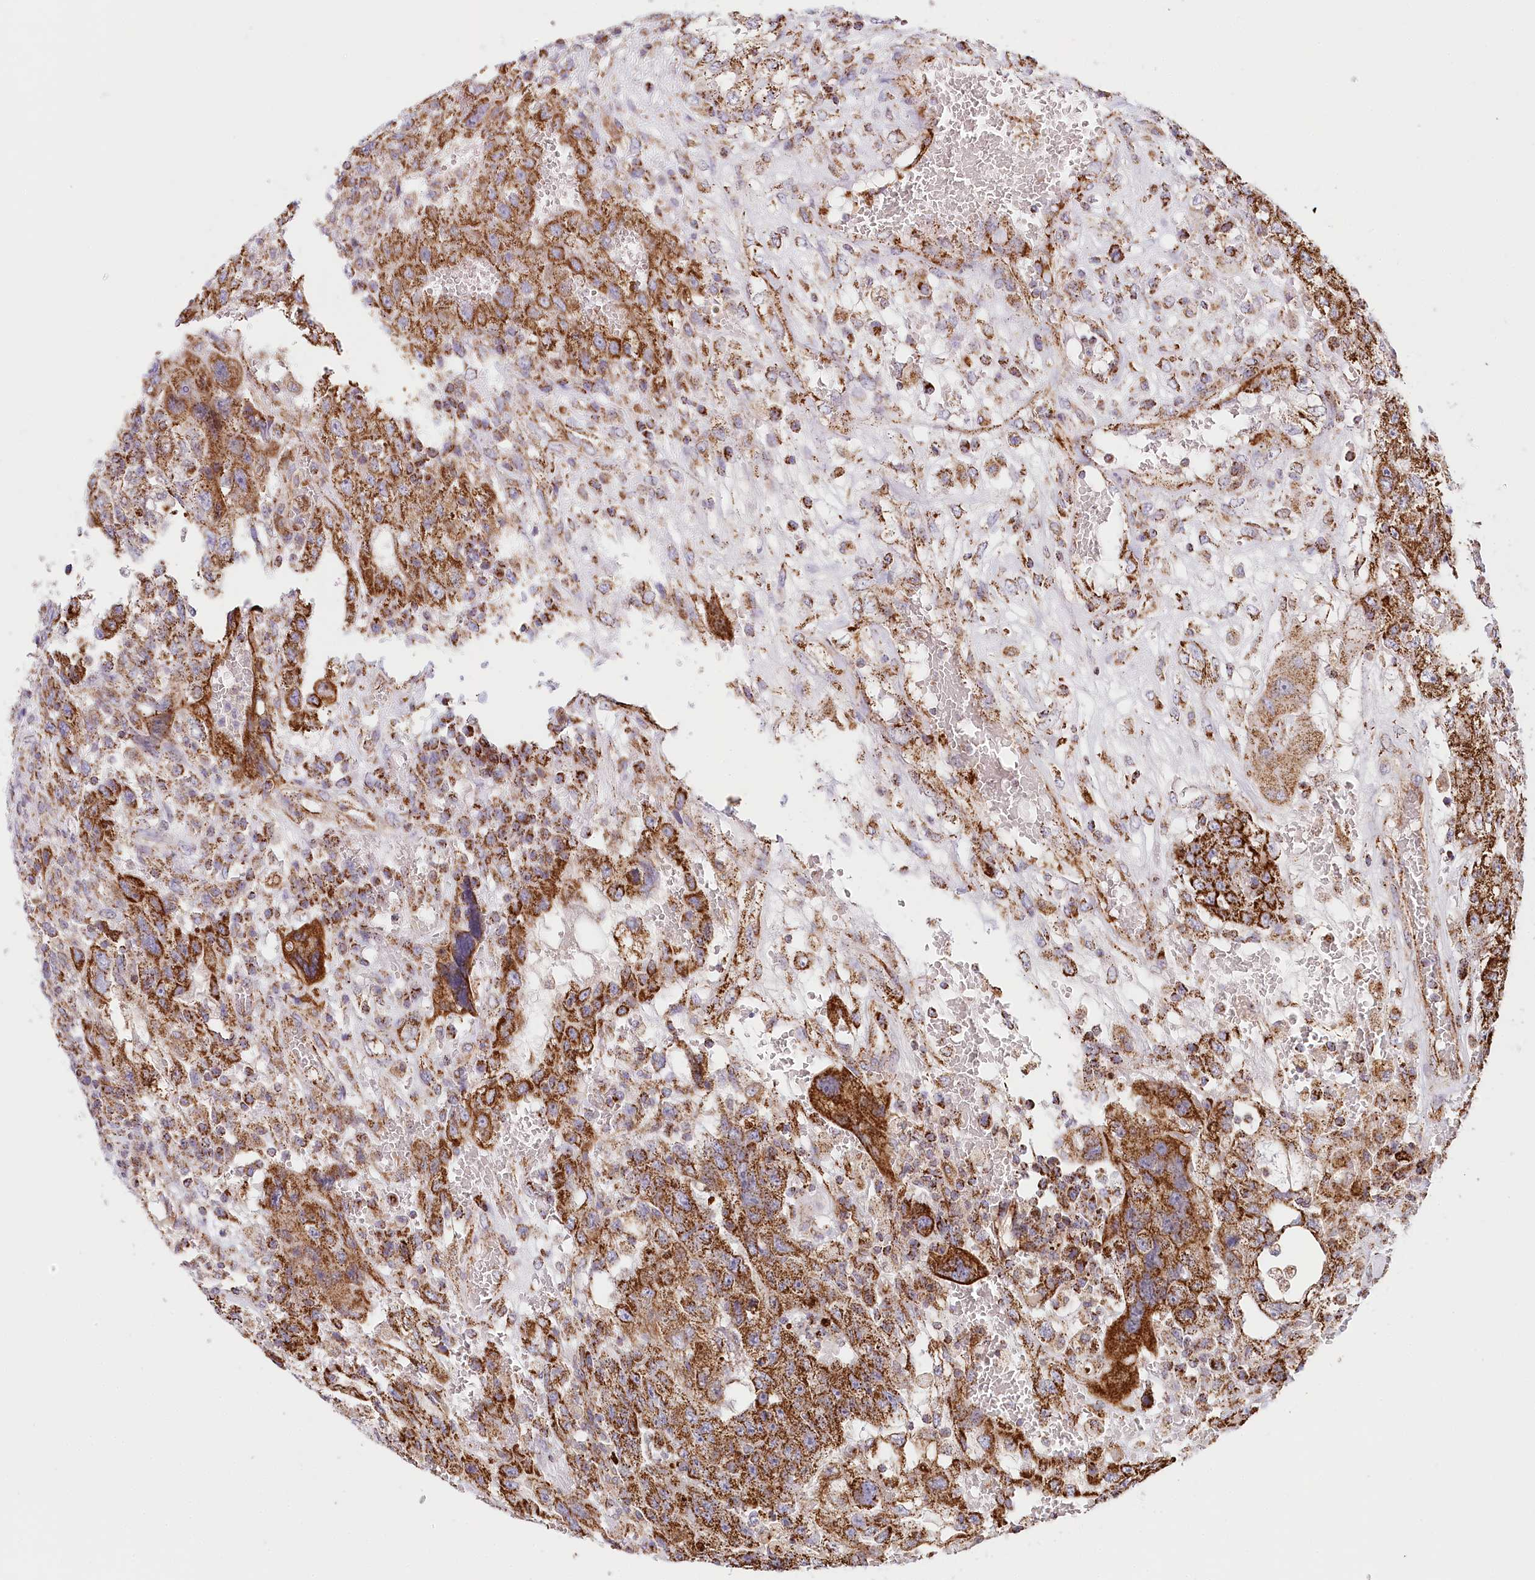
{"staining": {"intensity": "strong", "quantity": ">75%", "location": "cytoplasmic/membranous"}, "tissue": "testis cancer", "cell_type": "Tumor cells", "image_type": "cancer", "snomed": [{"axis": "morphology", "description": "Carcinoma, Embryonal, NOS"}, {"axis": "topography", "description": "Testis"}], "caption": "Testis embryonal carcinoma stained with DAB (3,3'-diaminobenzidine) IHC reveals high levels of strong cytoplasmic/membranous staining in approximately >75% of tumor cells. The staining was performed using DAB (3,3'-diaminobenzidine) to visualize the protein expression in brown, while the nuclei were stained in blue with hematoxylin (Magnification: 20x).", "gene": "UMPS", "patient": {"sex": "male", "age": 26}}